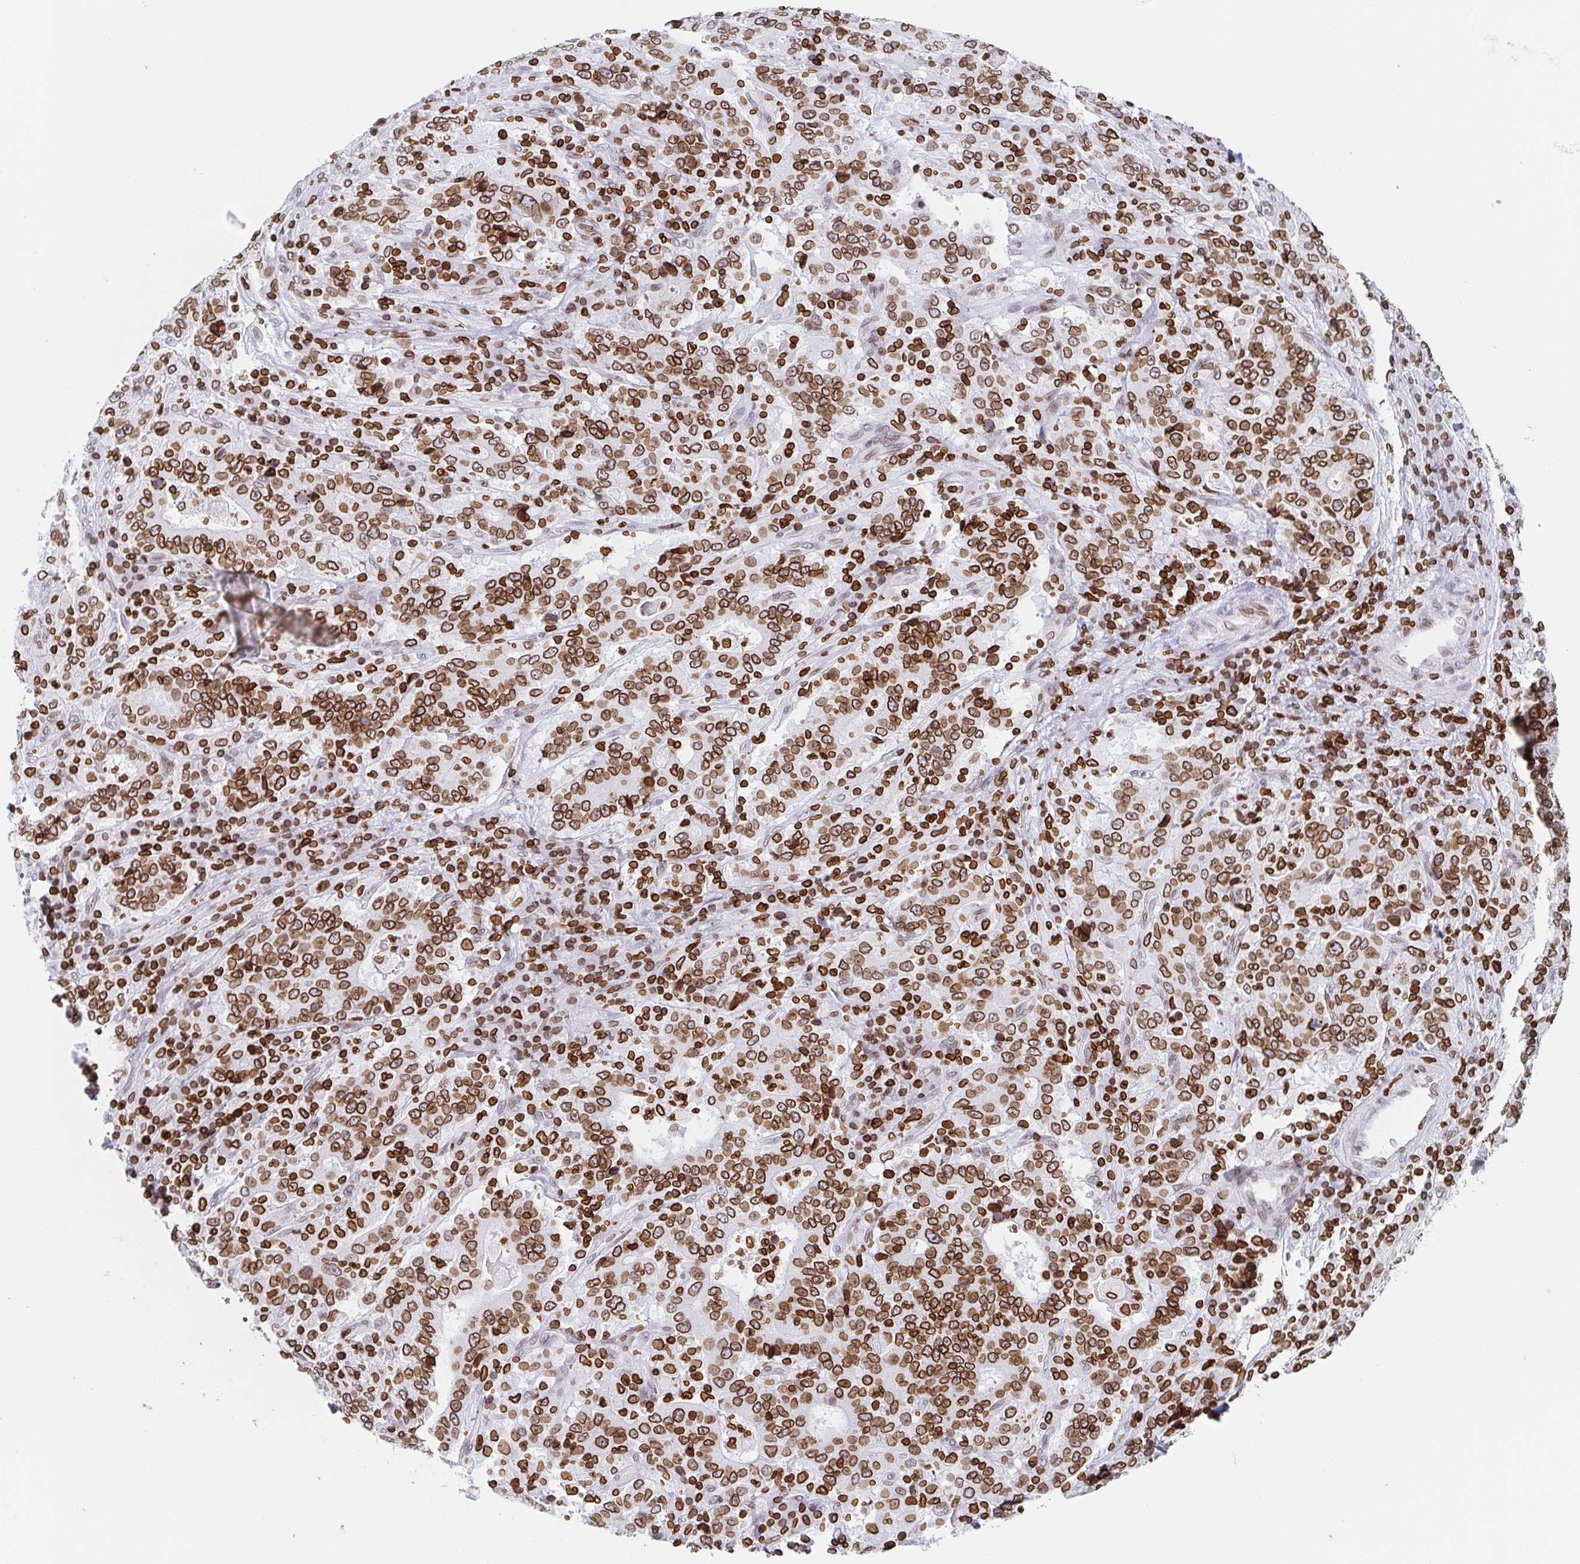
{"staining": {"intensity": "strong", "quantity": ">75%", "location": "cytoplasmic/membranous,nuclear"}, "tissue": "stomach cancer", "cell_type": "Tumor cells", "image_type": "cancer", "snomed": [{"axis": "morphology", "description": "Normal tissue, NOS"}, {"axis": "morphology", "description": "Adenocarcinoma, NOS"}, {"axis": "topography", "description": "Stomach, upper"}, {"axis": "topography", "description": "Stomach"}], "caption": "Immunohistochemical staining of stomach cancer reveals high levels of strong cytoplasmic/membranous and nuclear expression in approximately >75% of tumor cells. The protein is shown in brown color, while the nuclei are stained blue.", "gene": "BTBD7", "patient": {"sex": "male", "age": 59}}